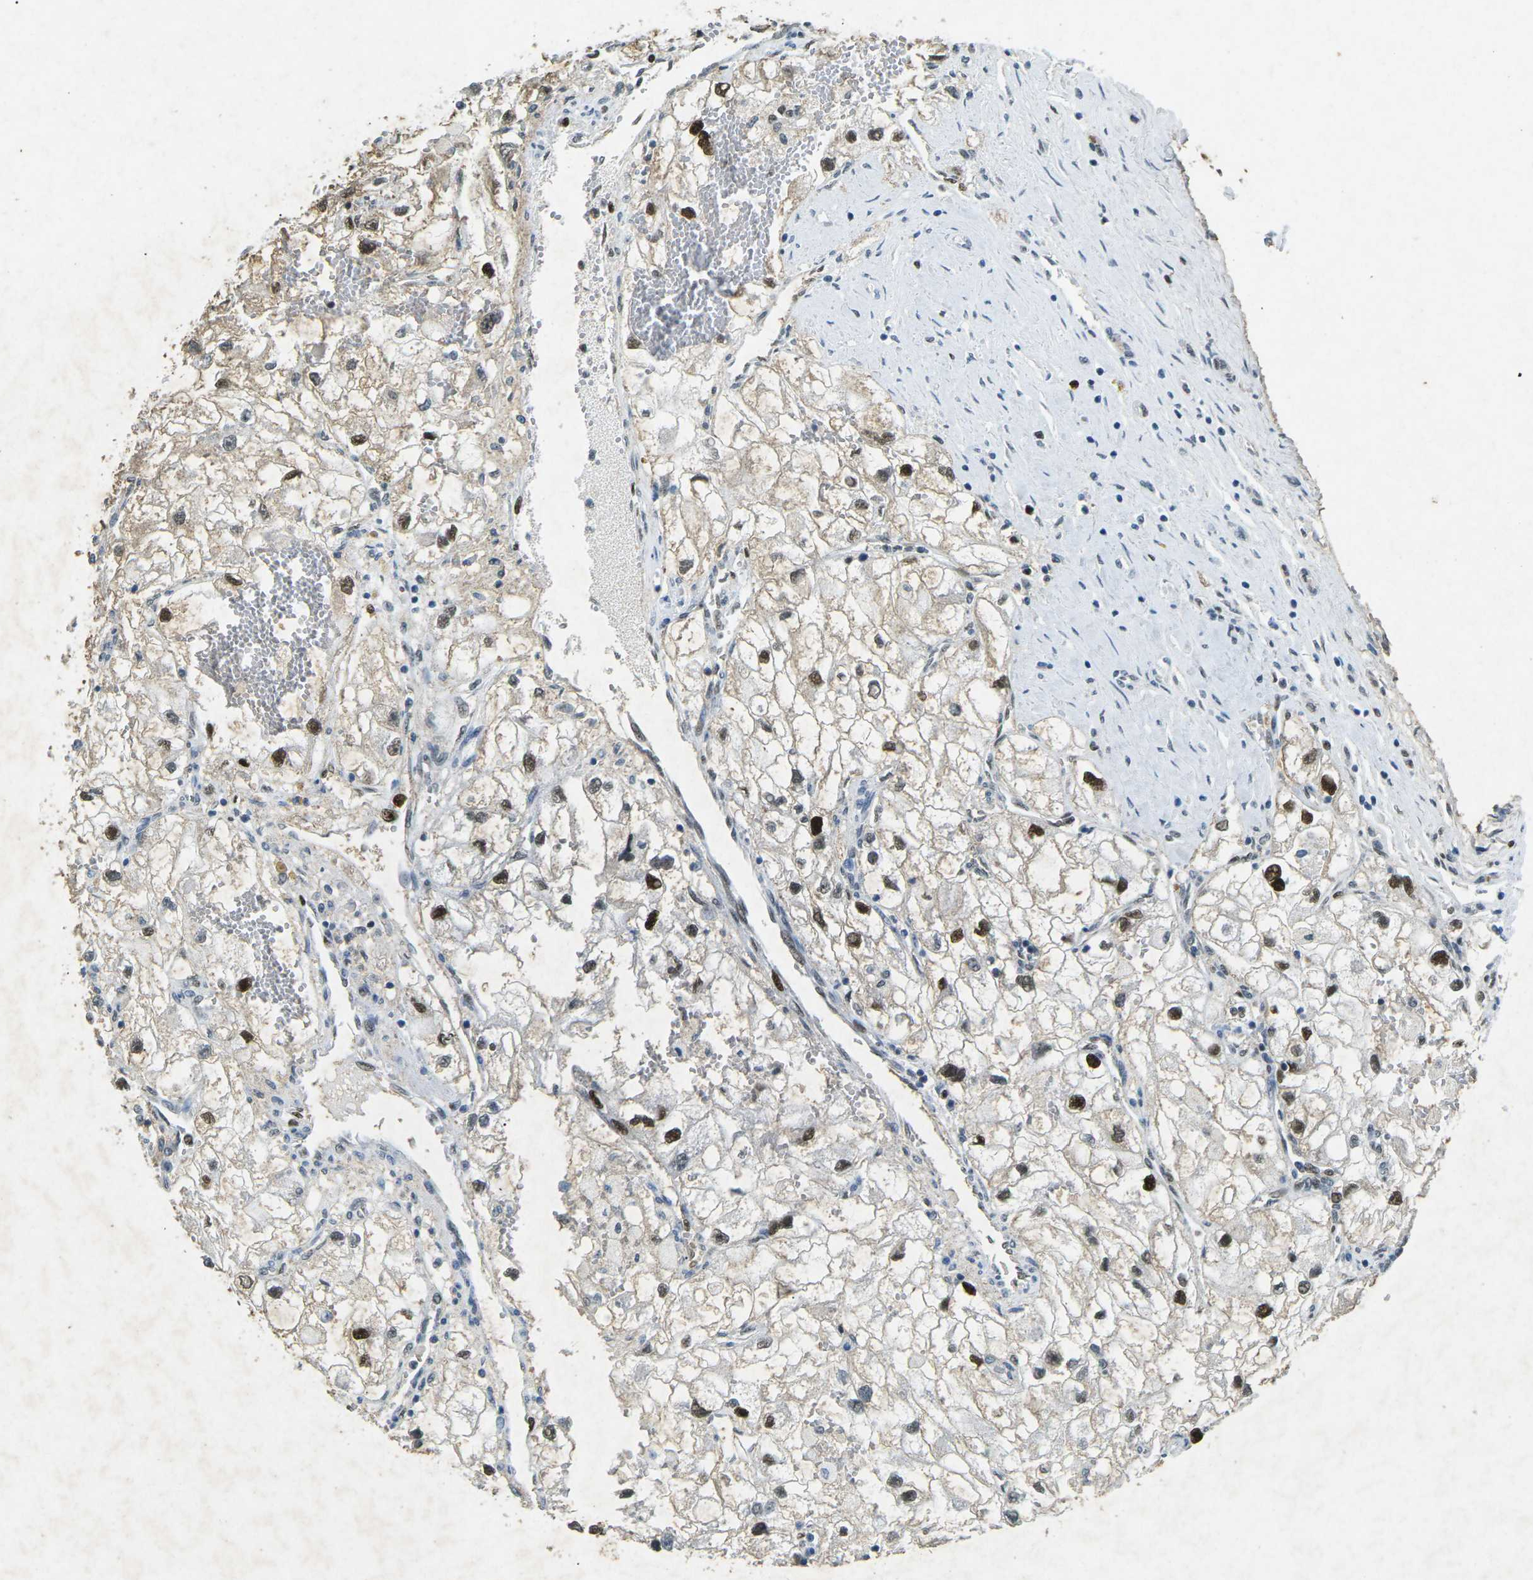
{"staining": {"intensity": "strong", "quantity": ">75%", "location": "nuclear"}, "tissue": "renal cancer", "cell_type": "Tumor cells", "image_type": "cancer", "snomed": [{"axis": "morphology", "description": "Adenocarcinoma, NOS"}, {"axis": "topography", "description": "Kidney"}], "caption": "Tumor cells show high levels of strong nuclear staining in about >75% of cells in human renal cancer (adenocarcinoma).", "gene": "RB1", "patient": {"sex": "female", "age": 70}}